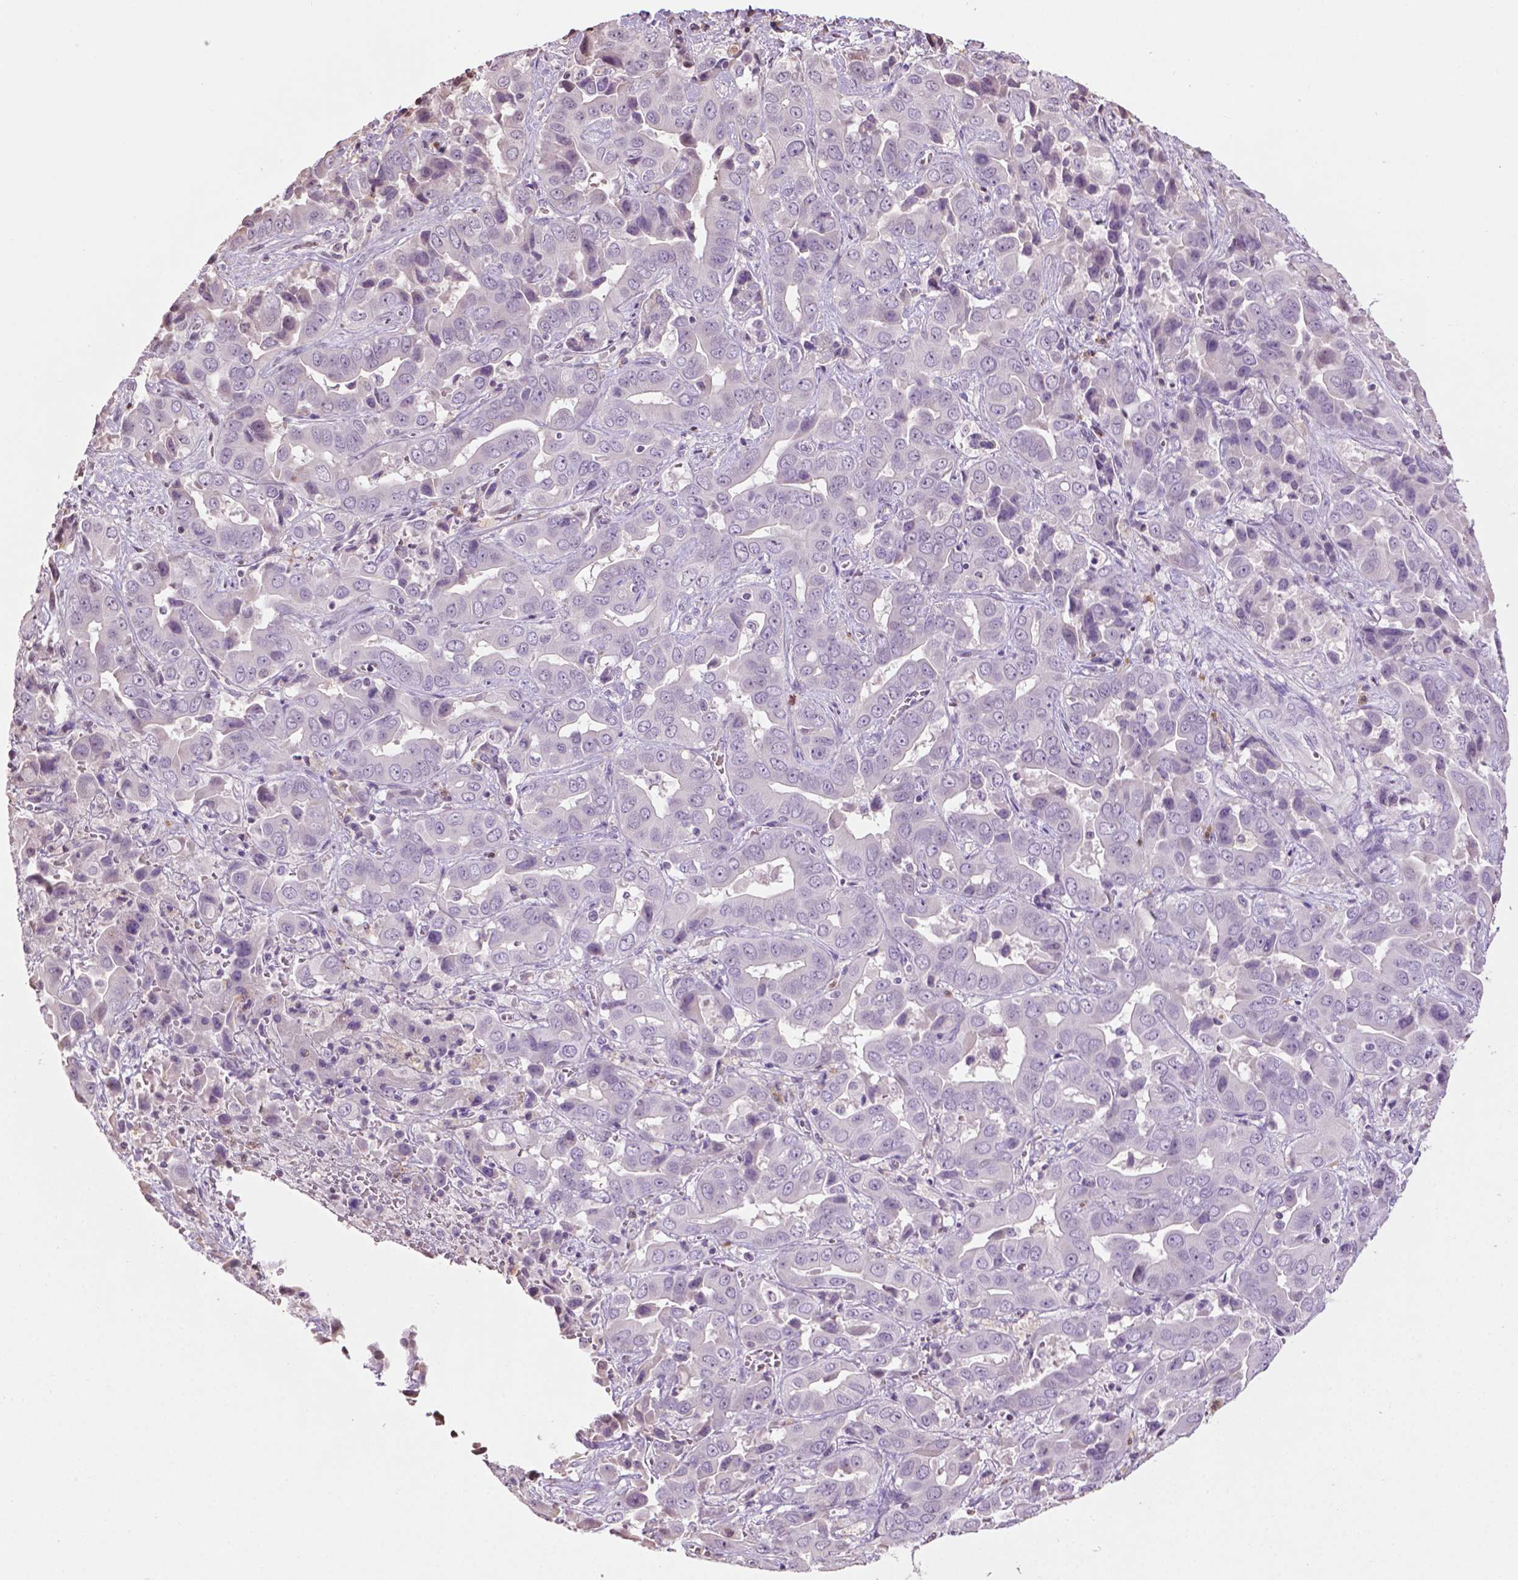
{"staining": {"intensity": "negative", "quantity": "none", "location": "none"}, "tissue": "liver cancer", "cell_type": "Tumor cells", "image_type": "cancer", "snomed": [{"axis": "morphology", "description": "Cholangiocarcinoma"}, {"axis": "topography", "description": "Liver"}], "caption": "A photomicrograph of liver cancer stained for a protein shows no brown staining in tumor cells.", "gene": "NTNG2", "patient": {"sex": "female", "age": 52}}